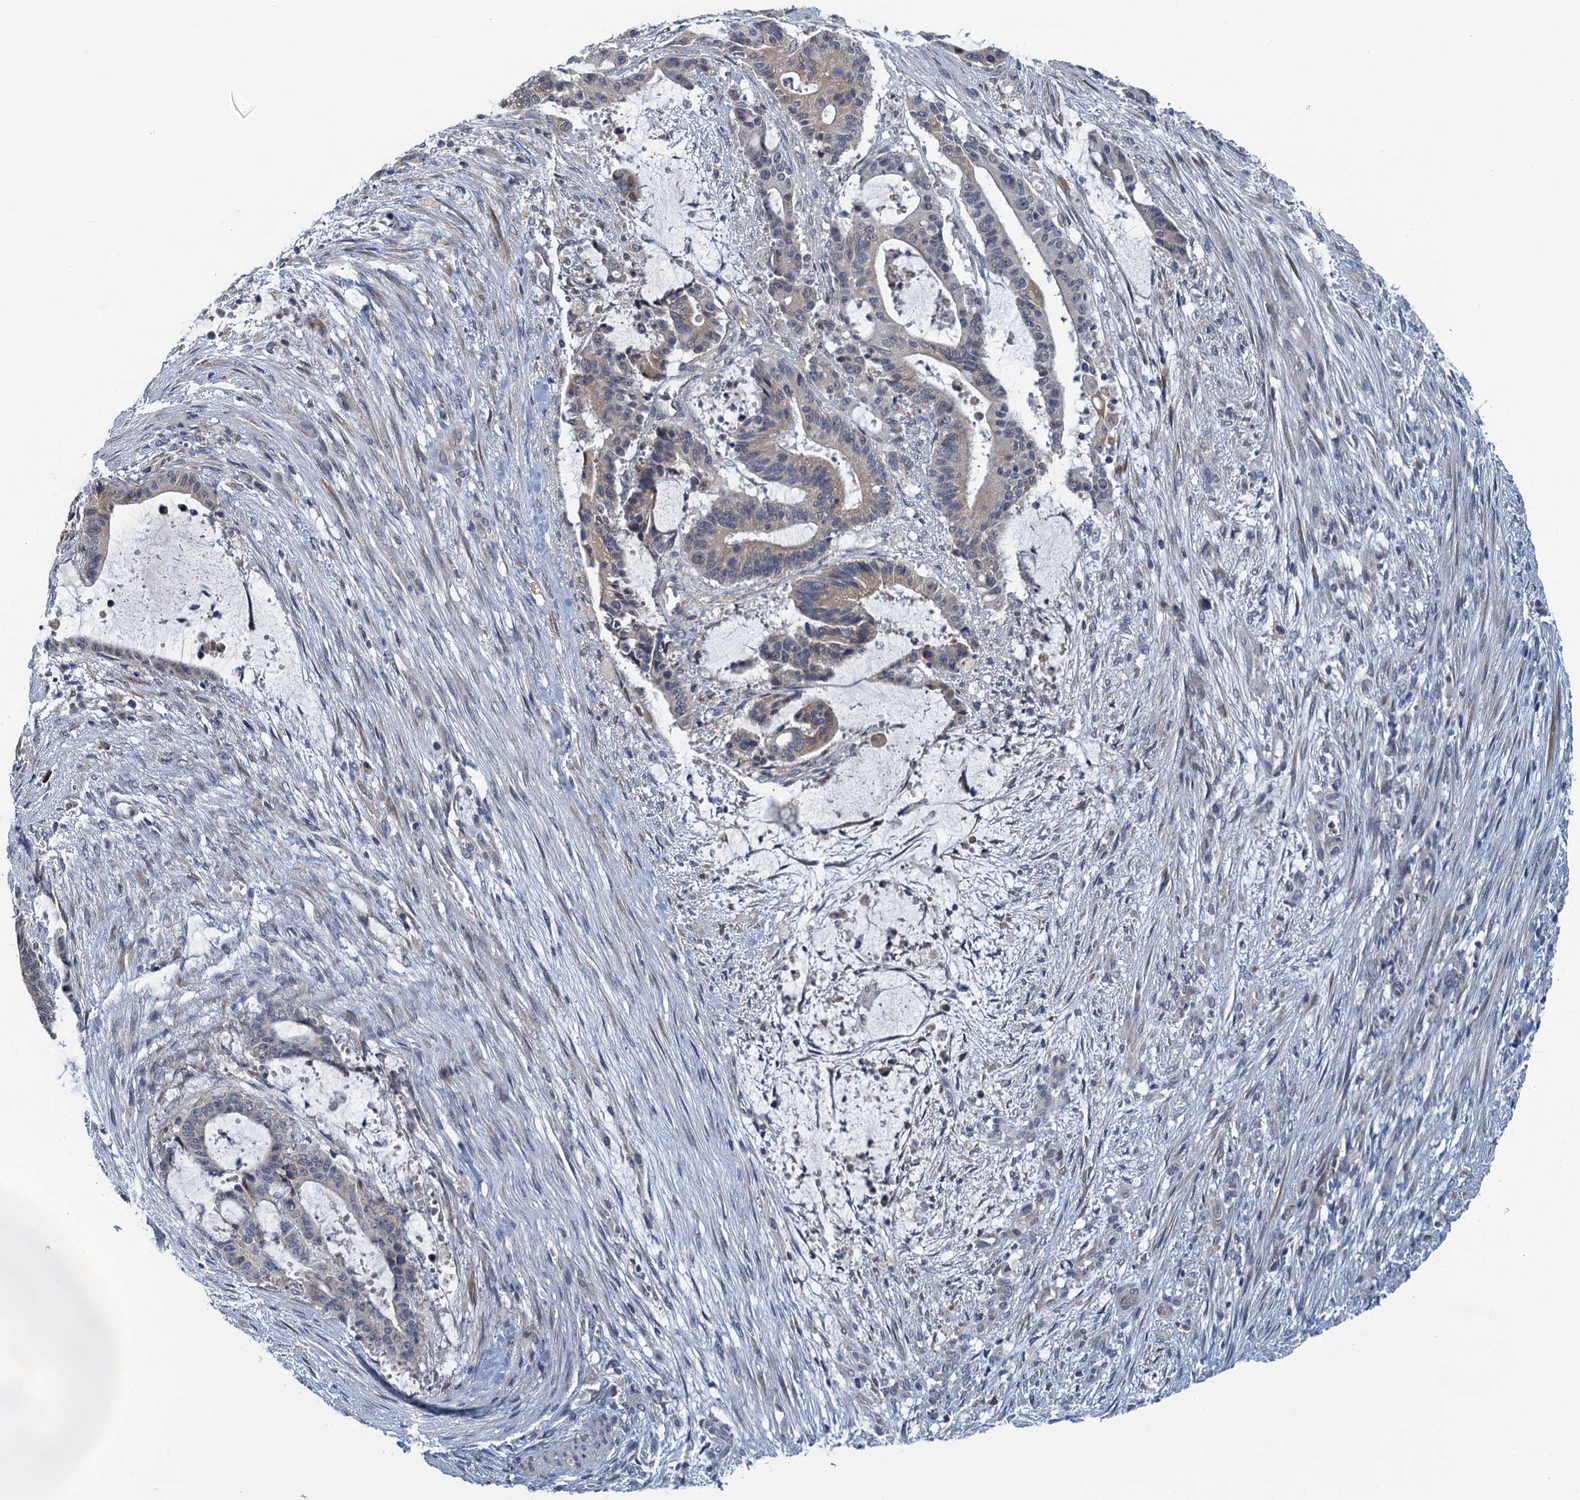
{"staining": {"intensity": "weak", "quantity": "25%-75%", "location": "cytoplasmic/membranous"}, "tissue": "liver cancer", "cell_type": "Tumor cells", "image_type": "cancer", "snomed": [{"axis": "morphology", "description": "Normal tissue, NOS"}, {"axis": "morphology", "description": "Cholangiocarcinoma"}, {"axis": "topography", "description": "Liver"}, {"axis": "topography", "description": "Peripheral nerve tissue"}], "caption": "Tumor cells display low levels of weak cytoplasmic/membranous expression in about 25%-75% of cells in liver cancer (cholangiocarcinoma).", "gene": "ALG2", "patient": {"sex": "female", "age": 73}}